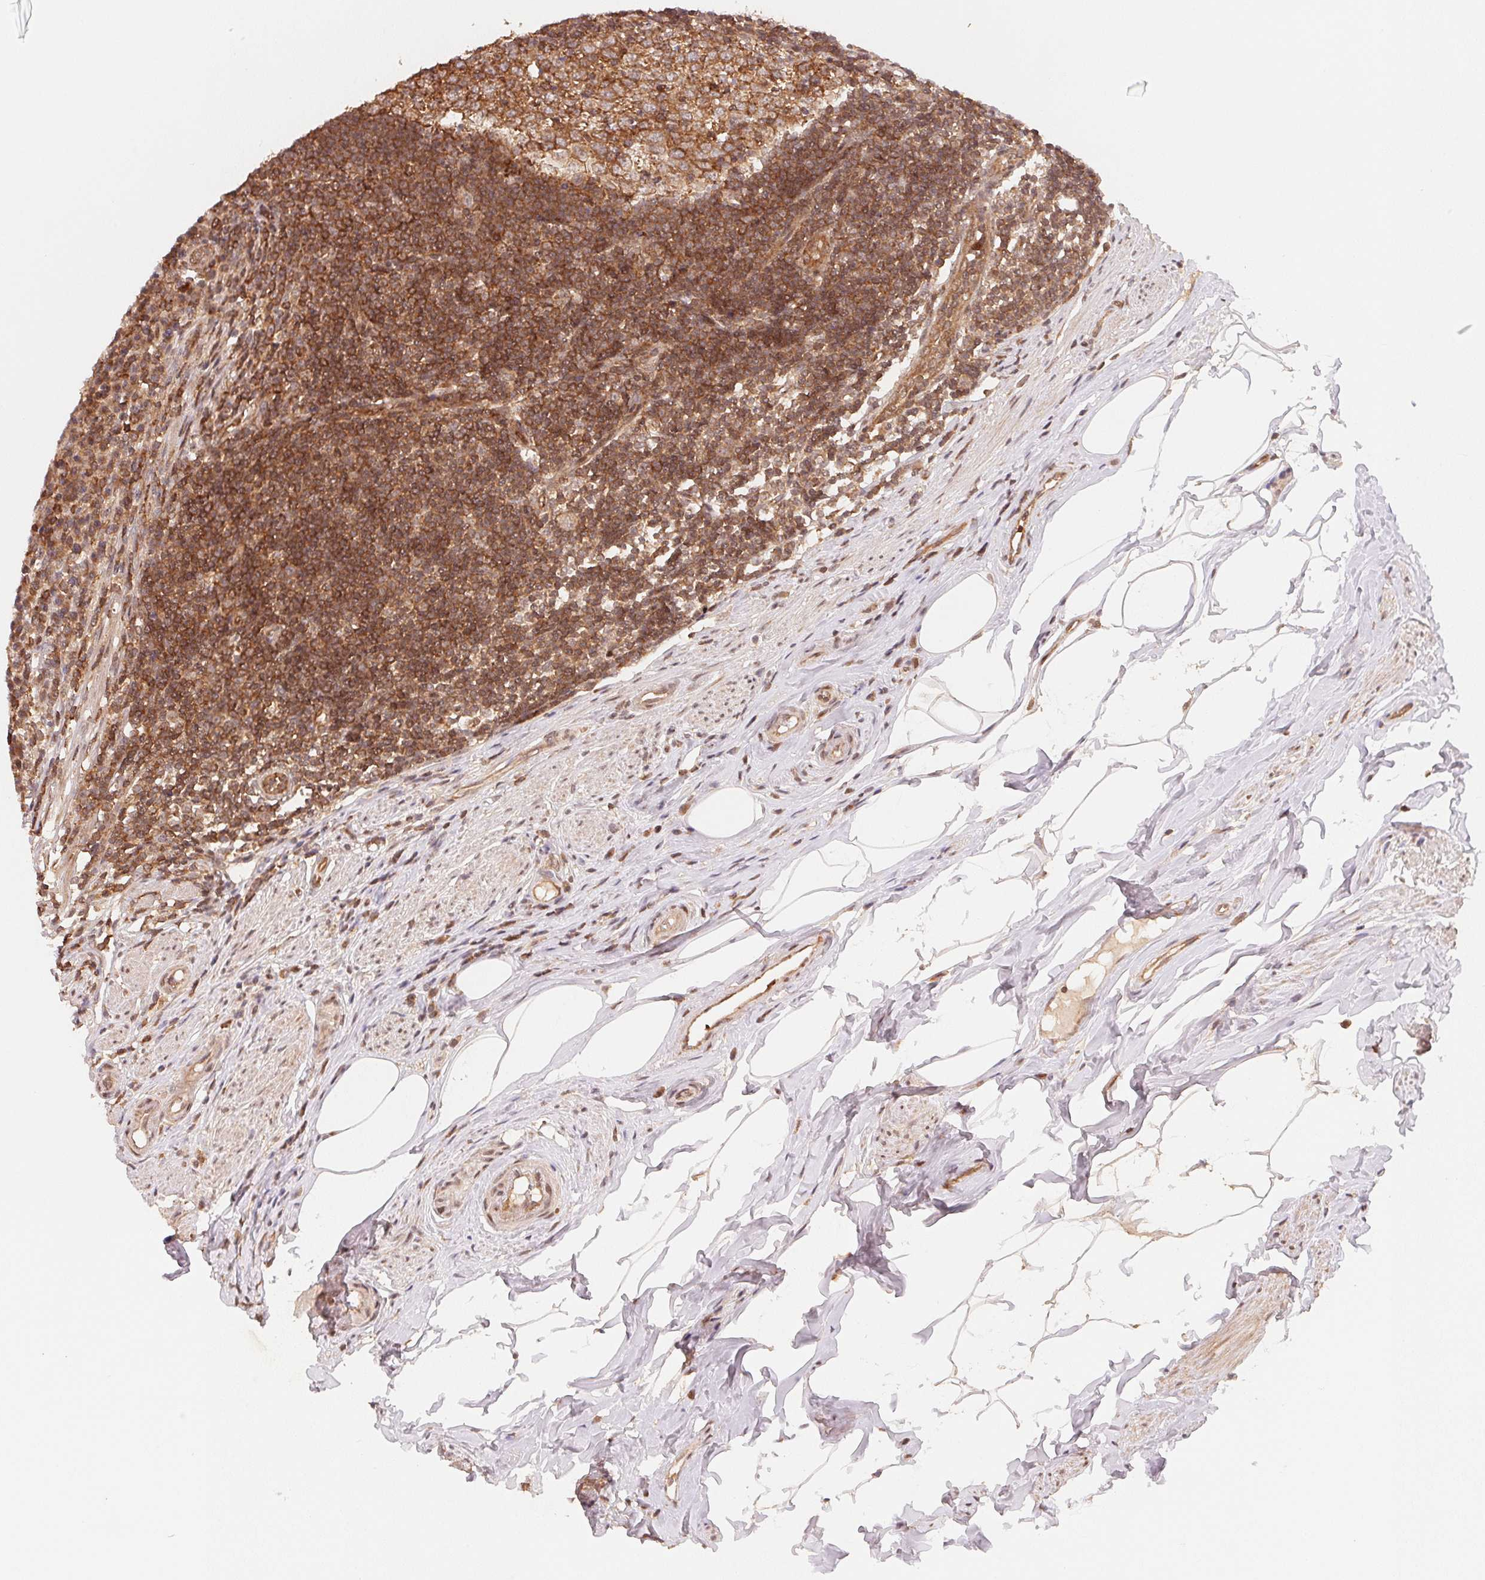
{"staining": {"intensity": "strong", "quantity": ">75%", "location": "cytoplasmic/membranous"}, "tissue": "appendix", "cell_type": "Glandular cells", "image_type": "normal", "snomed": [{"axis": "morphology", "description": "Normal tissue, NOS"}, {"axis": "topography", "description": "Appendix"}], "caption": "Strong cytoplasmic/membranous positivity is seen in approximately >75% of glandular cells in normal appendix.", "gene": "CCDC102B", "patient": {"sex": "female", "age": 56}}